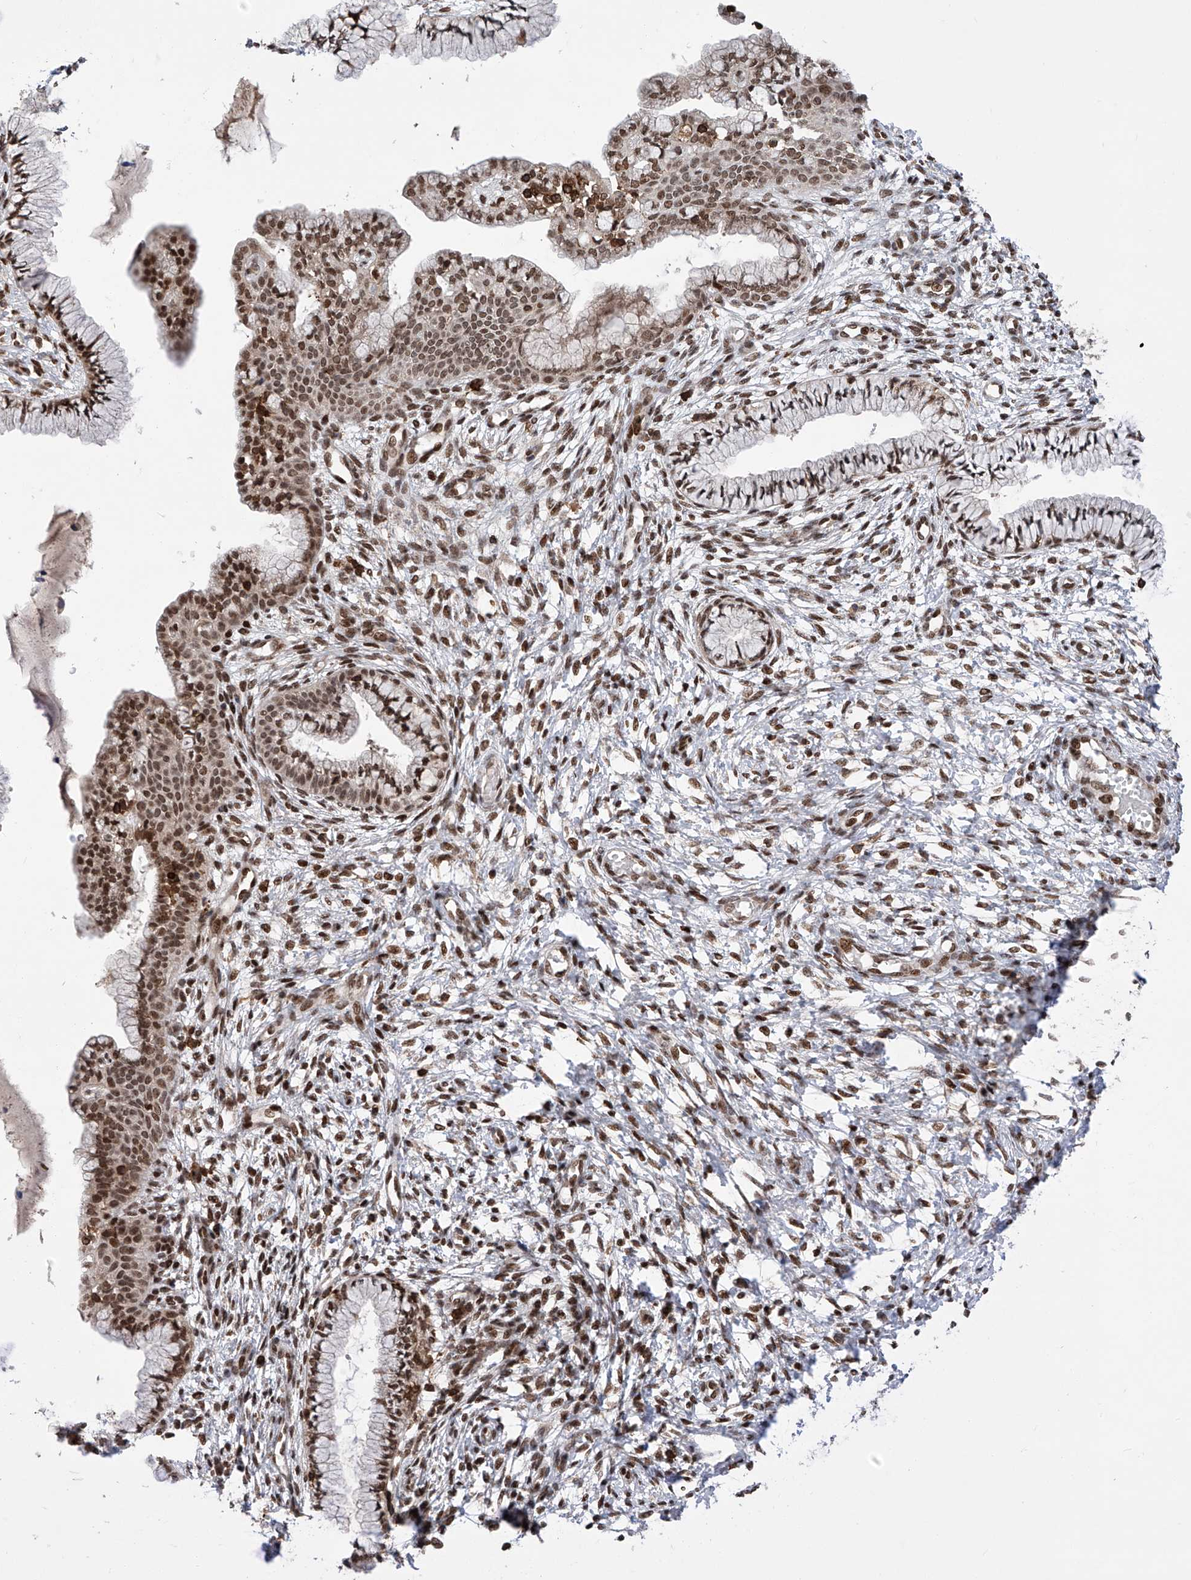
{"staining": {"intensity": "moderate", "quantity": ">75%", "location": "nuclear"}, "tissue": "cervix", "cell_type": "Glandular cells", "image_type": "normal", "snomed": [{"axis": "morphology", "description": "Normal tissue, NOS"}, {"axis": "topography", "description": "Cervix"}], "caption": "Protein positivity by immunohistochemistry (IHC) reveals moderate nuclear staining in approximately >75% of glandular cells in unremarkable cervix. (Brightfield microscopy of DAB IHC at high magnification).", "gene": "ZNF280D", "patient": {"sex": "female", "age": 36}}